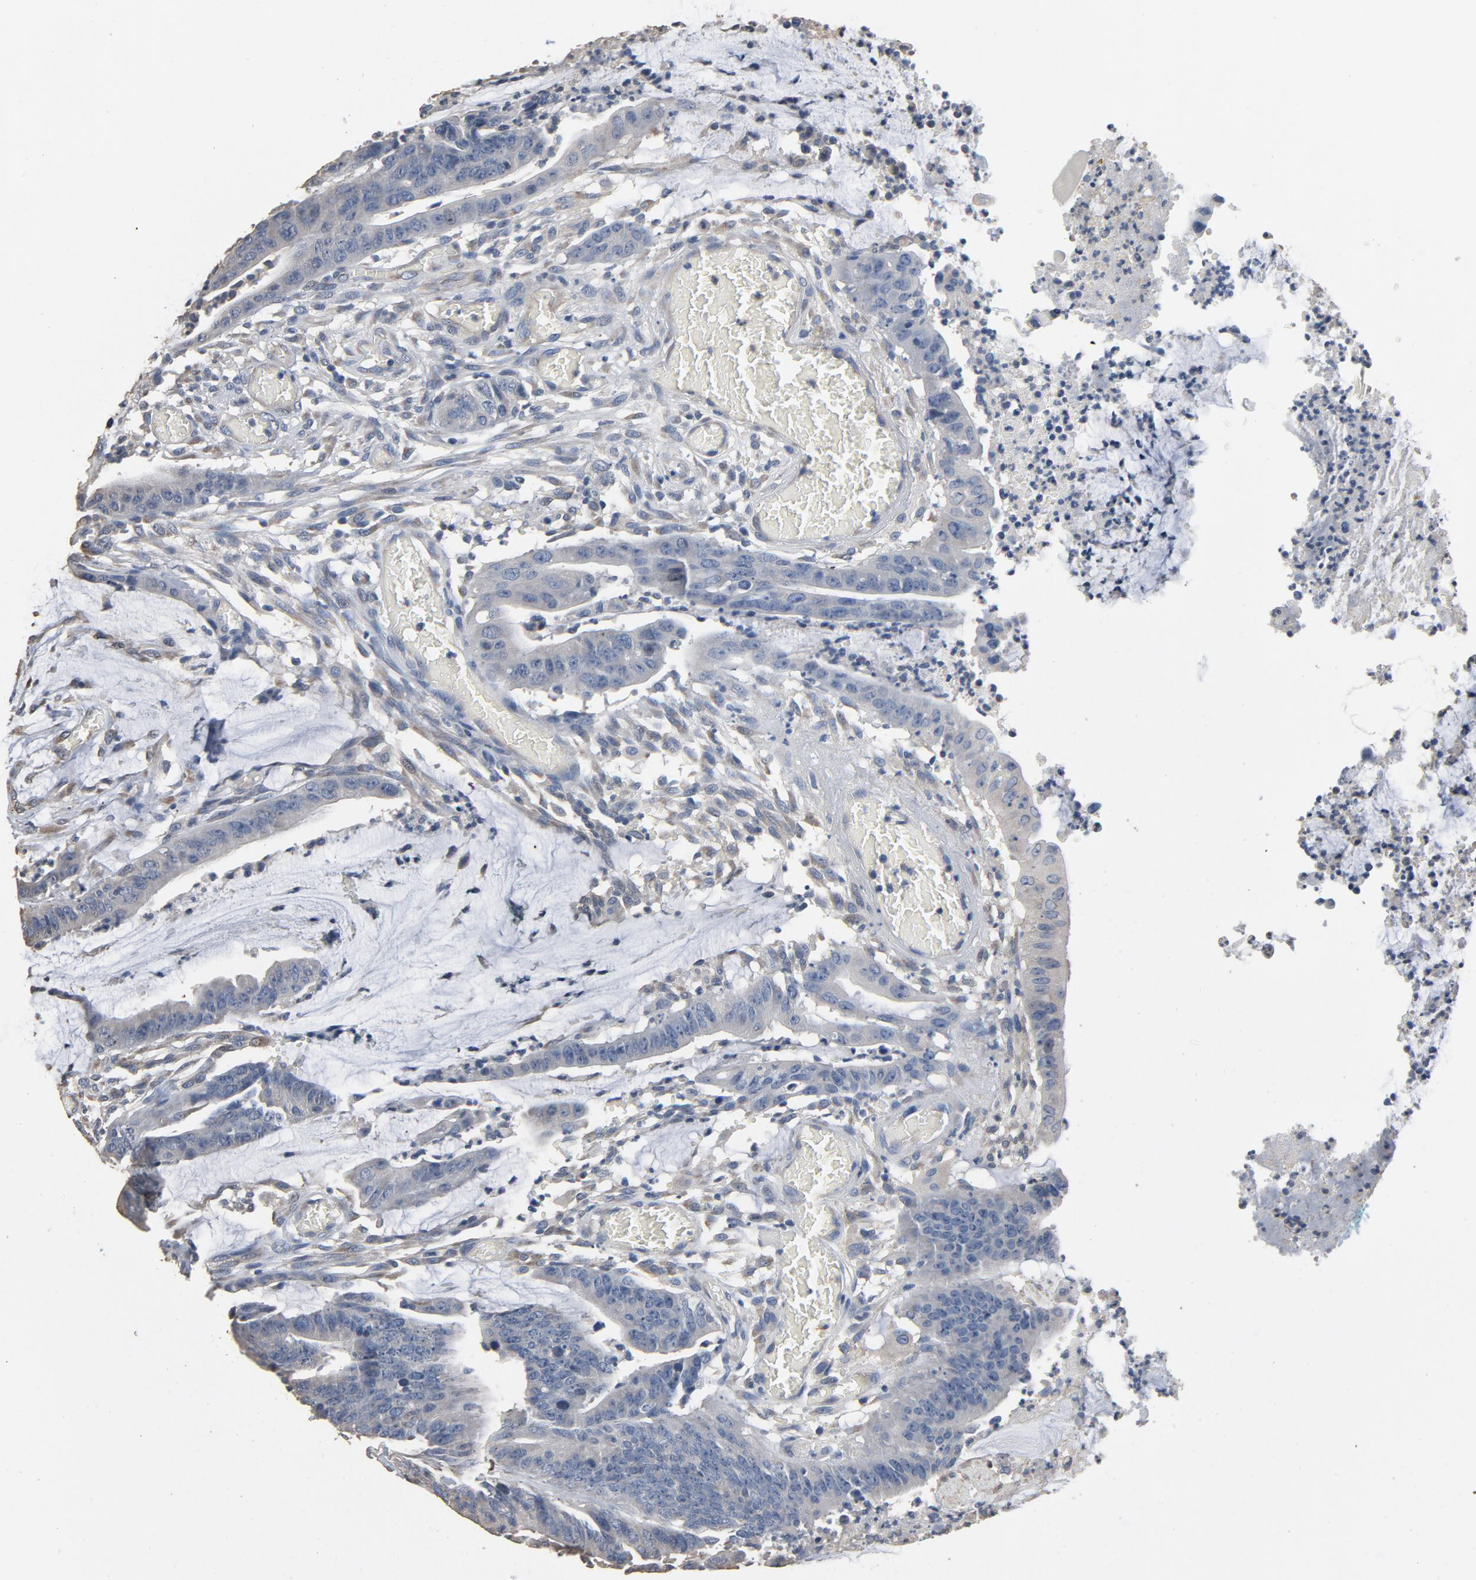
{"staining": {"intensity": "negative", "quantity": "none", "location": "none"}, "tissue": "colorectal cancer", "cell_type": "Tumor cells", "image_type": "cancer", "snomed": [{"axis": "morphology", "description": "Adenocarcinoma, NOS"}, {"axis": "topography", "description": "Rectum"}], "caption": "The photomicrograph shows no significant positivity in tumor cells of colorectal cancer (adenocarcinoma).", "gene": "SOX6", "patient": {"sex": "female", "age": 66}}